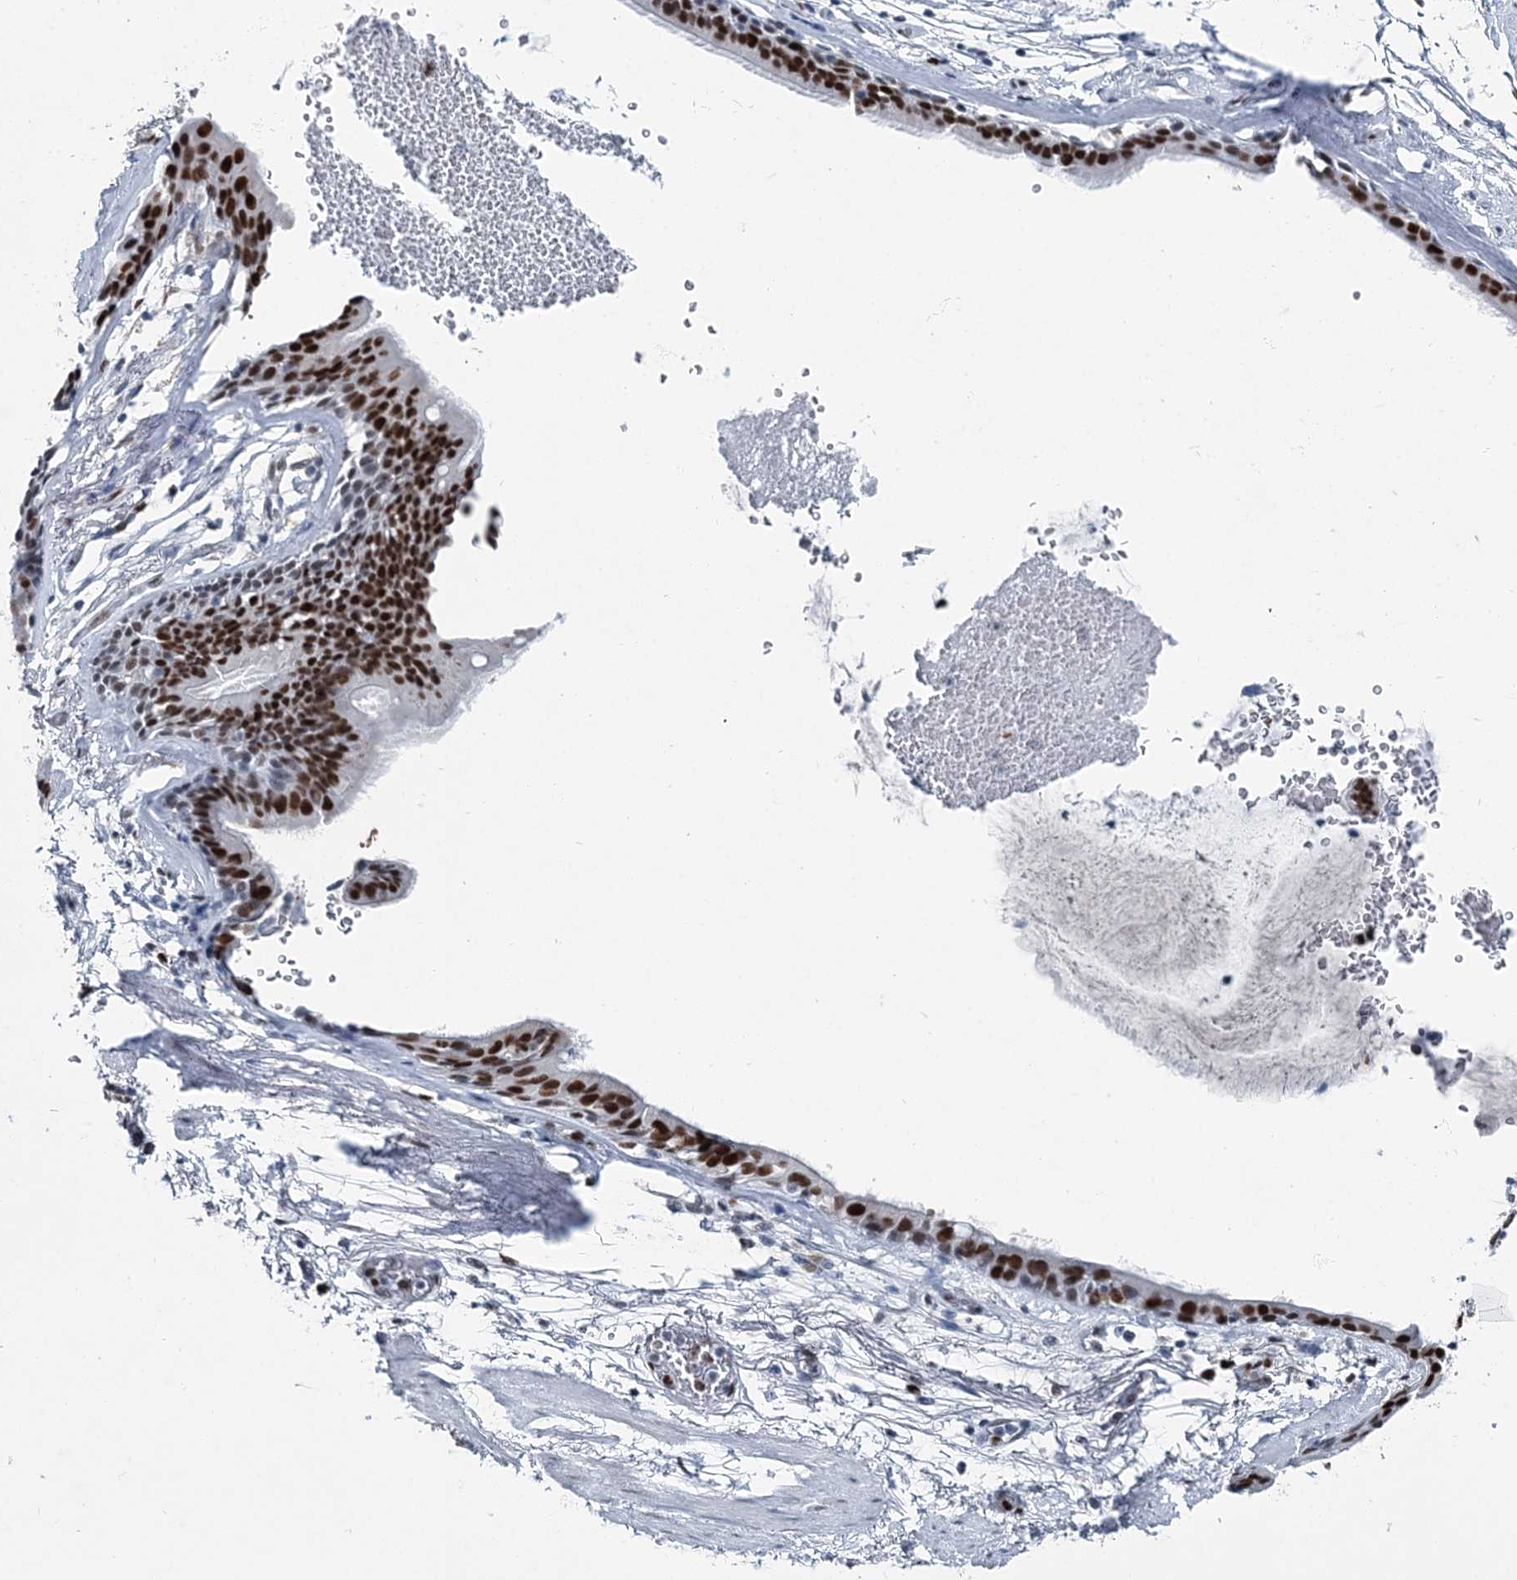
{"staining": {"intensity": "negative", "quantity": "none", "location": "none"}, "tissue": "adipose tissue", "cell_type": "Adipocytes", "image_type": "normal", "snomed": [{"axis": "morphology", "description": "Normal tissue, NOS"}, {"axis": "topography", "description": "Cartilage tissue"}], "caption": "High power microscopy photomicrograph of an immunohistochemistry (IHC) image of normal adipose tissue, revealing no significant positivity in adipocytes.", "gene": "HAT1", "patient": {"sex": "female", "age": 63}}